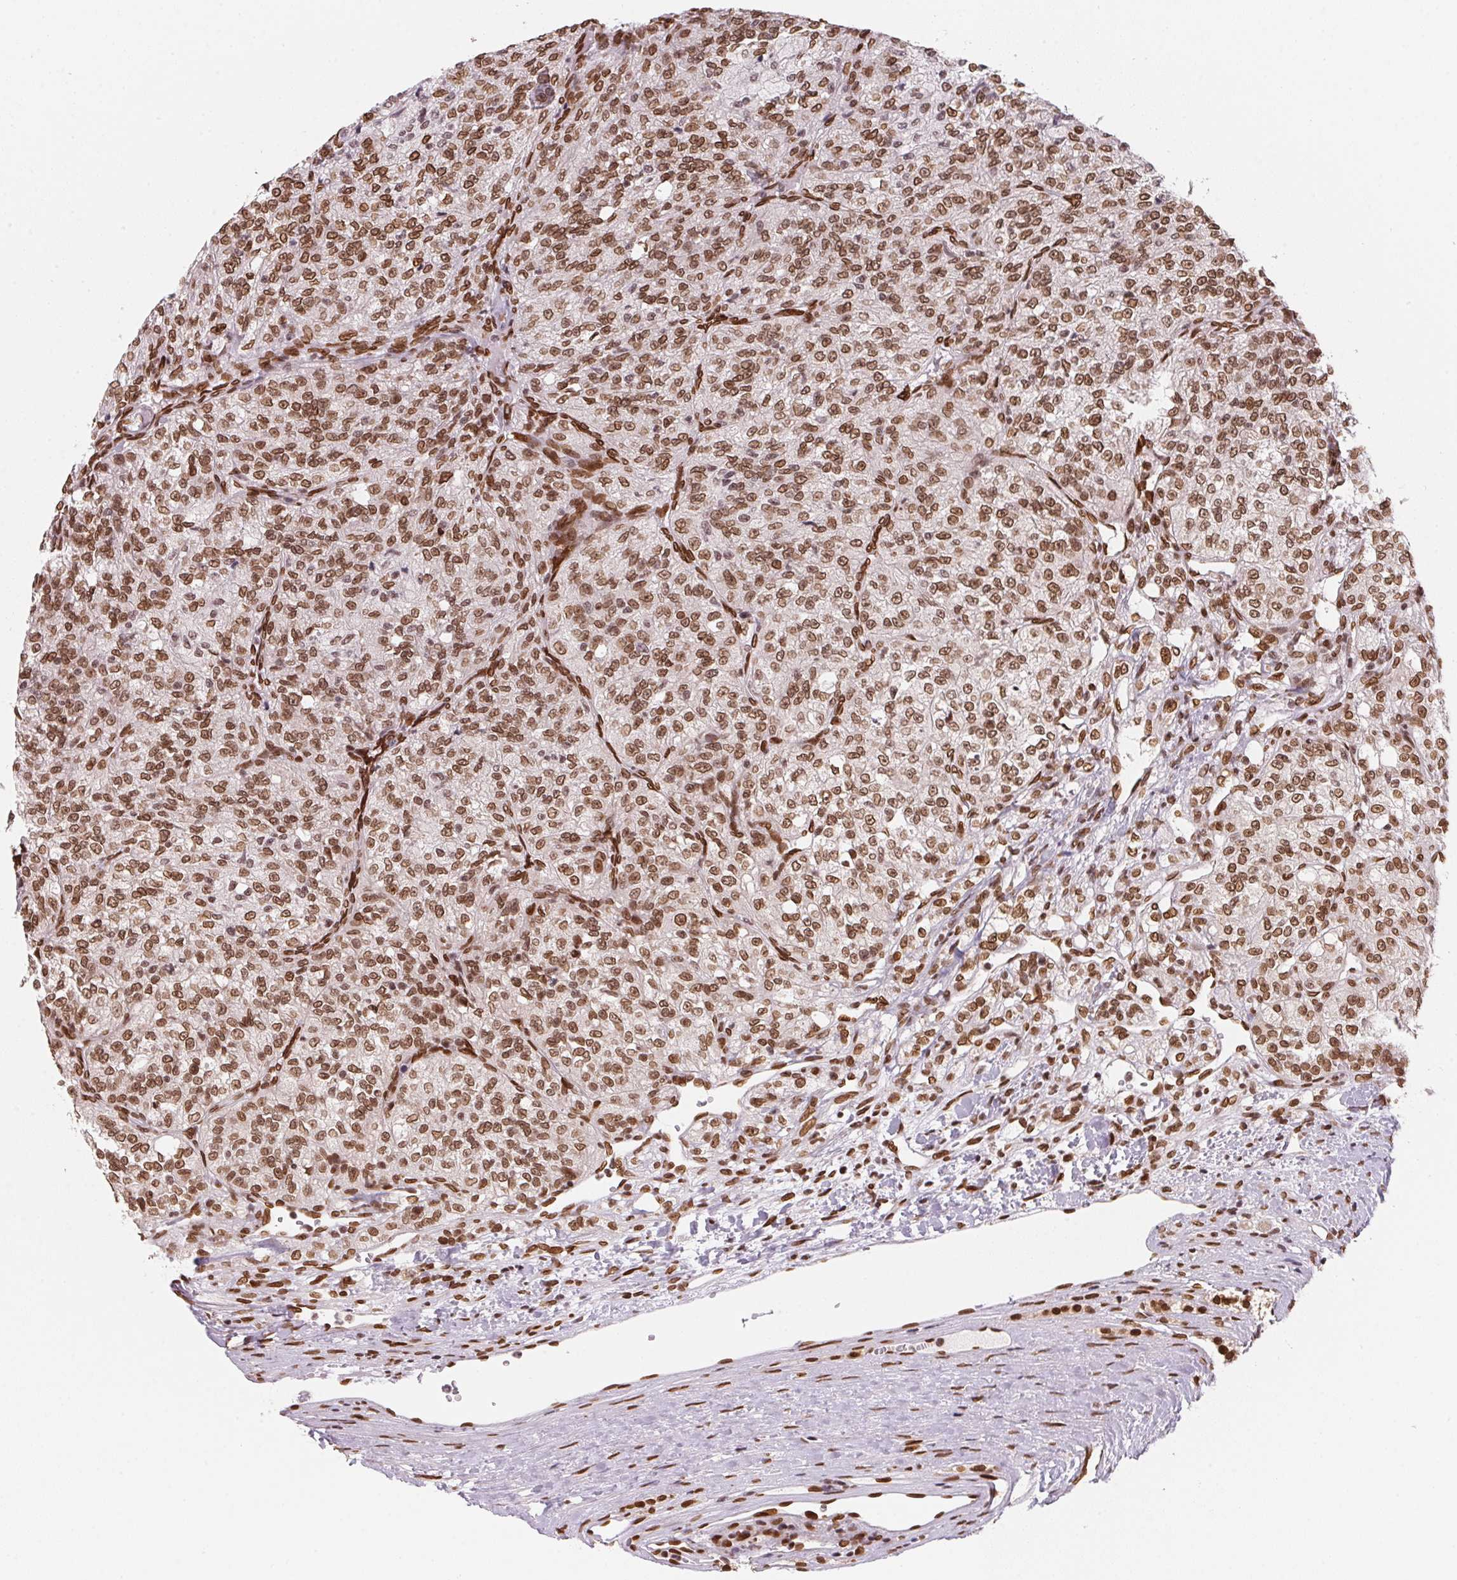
{"staining": {"intensity": "moderate", "quantity": ">75%", "location": "cytoplasmic/membranous,nuclear"}, "tissue": "renal cancer", "cell_type": "Tumor cells", "image_type": "cancer", "snomed": [{"axis": "morphology", "description": "Adenocarcinoma, NOS"}, {"axis": "topography", "description": "Kidney"}], "caption": "A brown stain labels moderate cytoplasmic/membranous and nuclear expression of a protein in renal cancer tumor cells. (DAB IHC, brown staining for protein, blue staining for nuclei).", "gene": "SAP30BP", "patient": {"sex": "female", "age": 63}}